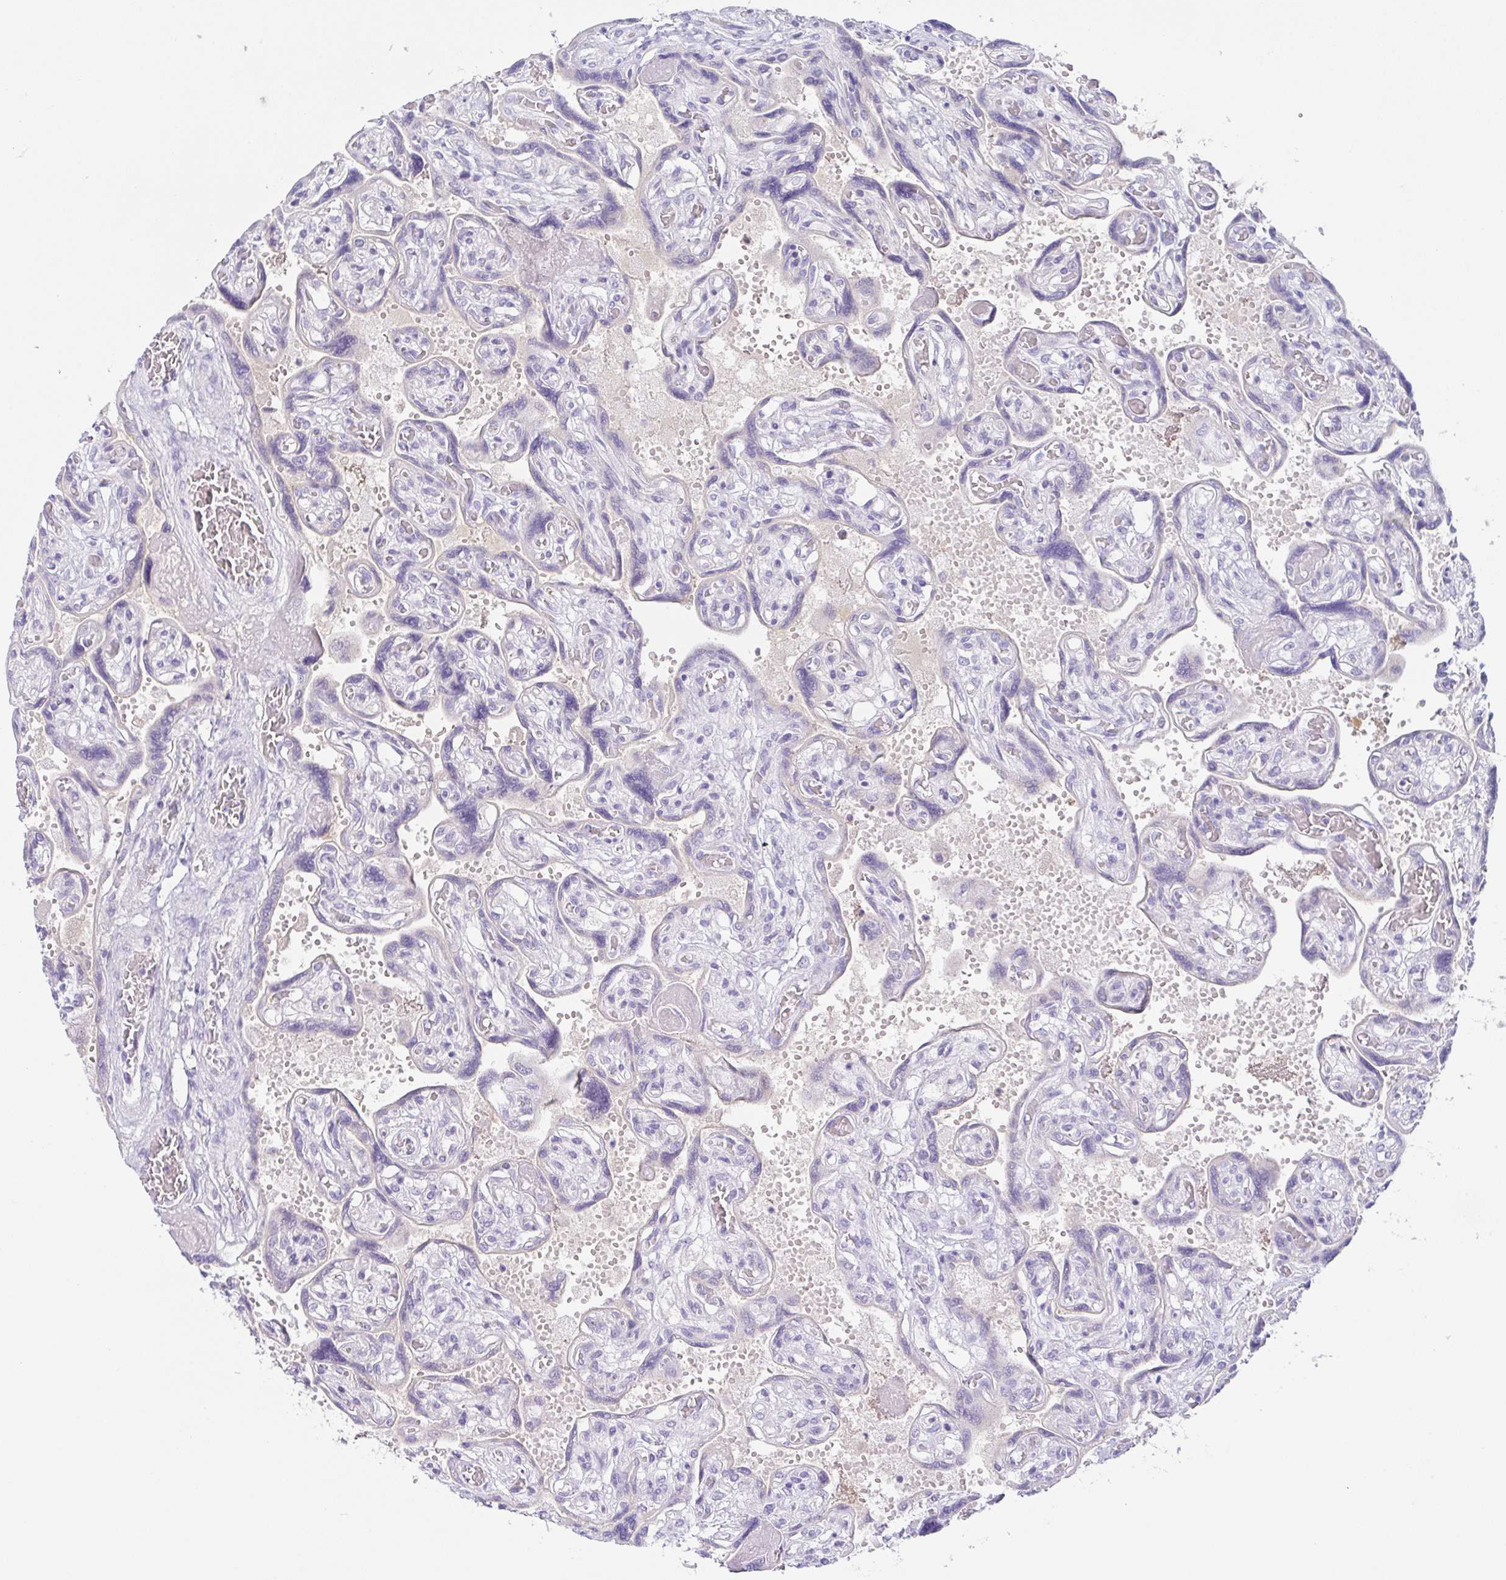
{"staining": {"intensity": "moderate", "quantity": "<25%", "location": "cytoplasmic/membranous"}, "tissue": "placenta", "cell_type": "Decidual cells", "image_type": "normal", "snomed": [{"axis": "morphology", "description": "Normal tissue, NOS"}, {"axis": "topography", "description": "Placenta"}], "caption": "IHC photomicrograph of unremarkable human placenta stained for a protein (brown), which reveals low levels of moderate cytoplasmic/membranous staining in approximately <25% of decidual cells.", "gene": "LDLRAD1", "patient": {"sex": "female", "age": 32}}